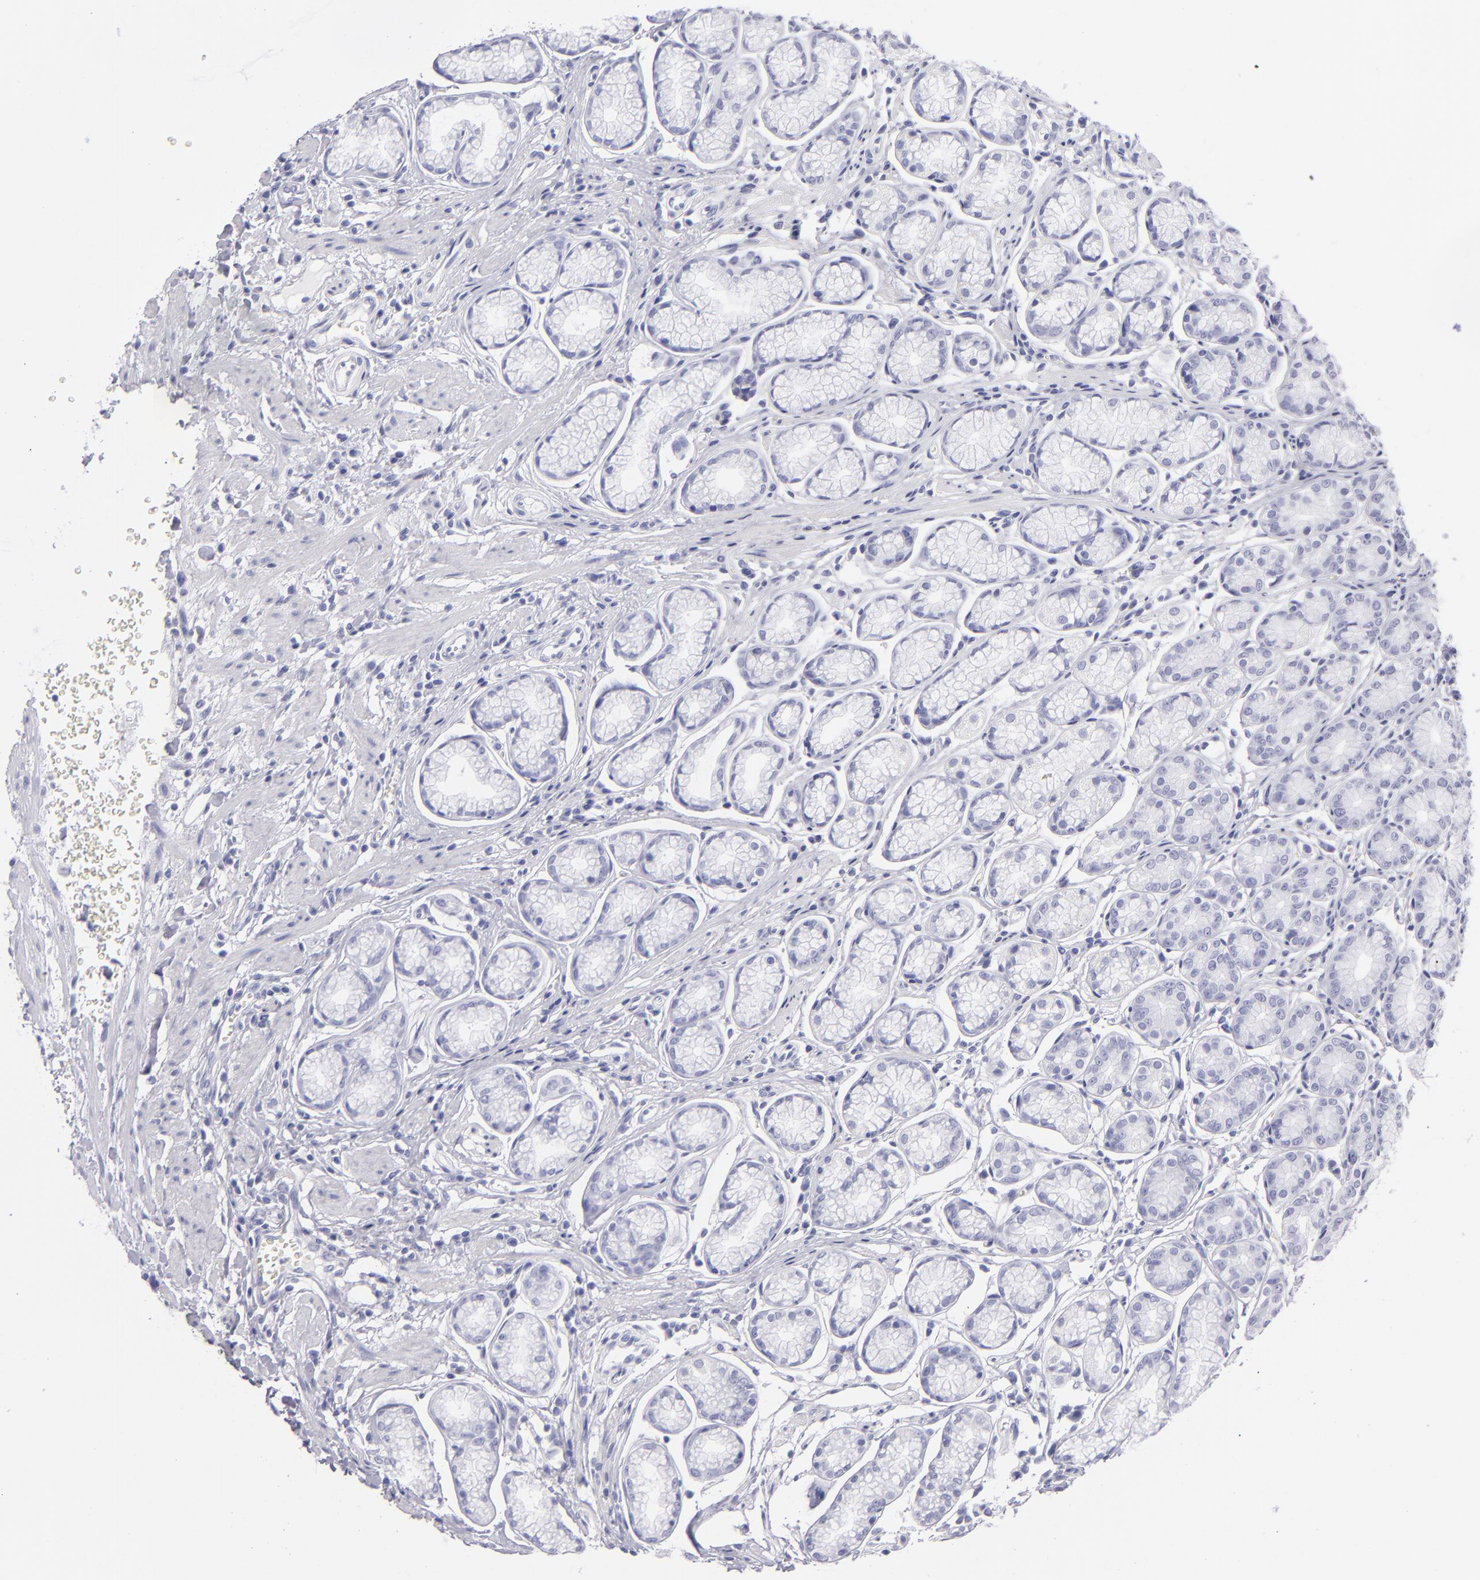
{"staining": {"intensity": "negative", "quantity": "none", "location": "none"}, "tissue": "stomach", "cell_type": "Glandular cells", "image_type": "normal", "snomed": [{"axis": "morphology", "description": "Normal tissue, NOS"}, {"axis": "topography", "description": "Stomach"}], "caption": "Glandular cells show no significant staining in unremarkable stomach. (DAB immunohistochemistry (IHC) with hematoxylin counter stain).", "gene": "PVALB", "patient": {"sex": "male", "age": 42}}